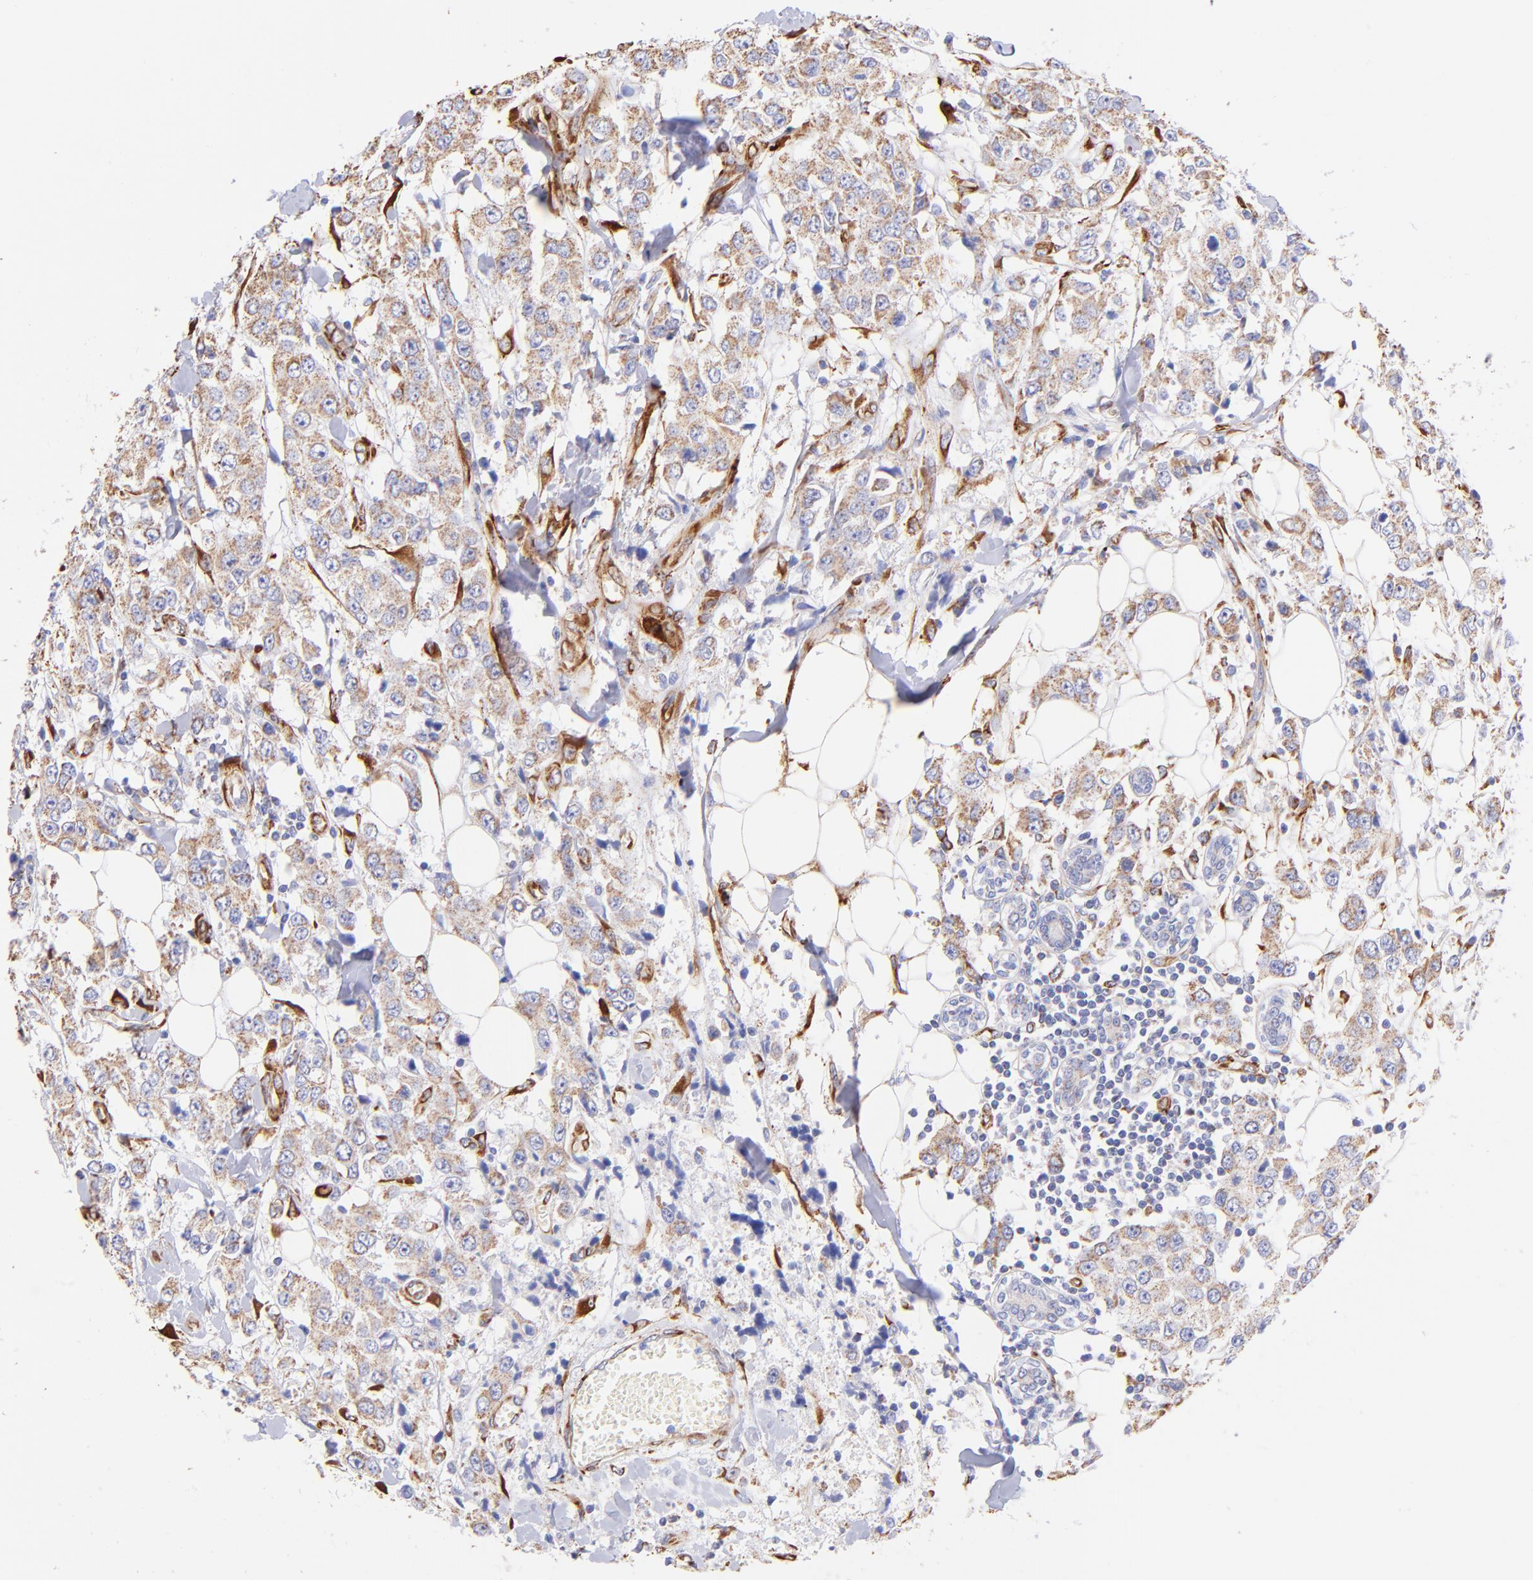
{"staining": {"intensity": "weak", "quantity": ">75%", "location": "cytoplasmic/membranous"}, "tissue": "breast cancer", "cell_type": "Tumor cells", "image_type": "cancer", "snomed": [{"axis": "morphology", "description": "Duct carcinoma"}, {"axis": "topography", "description": "Breast"}], "caption": "Human breast cancer stained with a brown dye exhibits weak cytoplasmic/membranous positive positivity in approximately >75% of tumor cells.", "gene": "SPARC", "patient": {"sex": "female", "age": 58}}